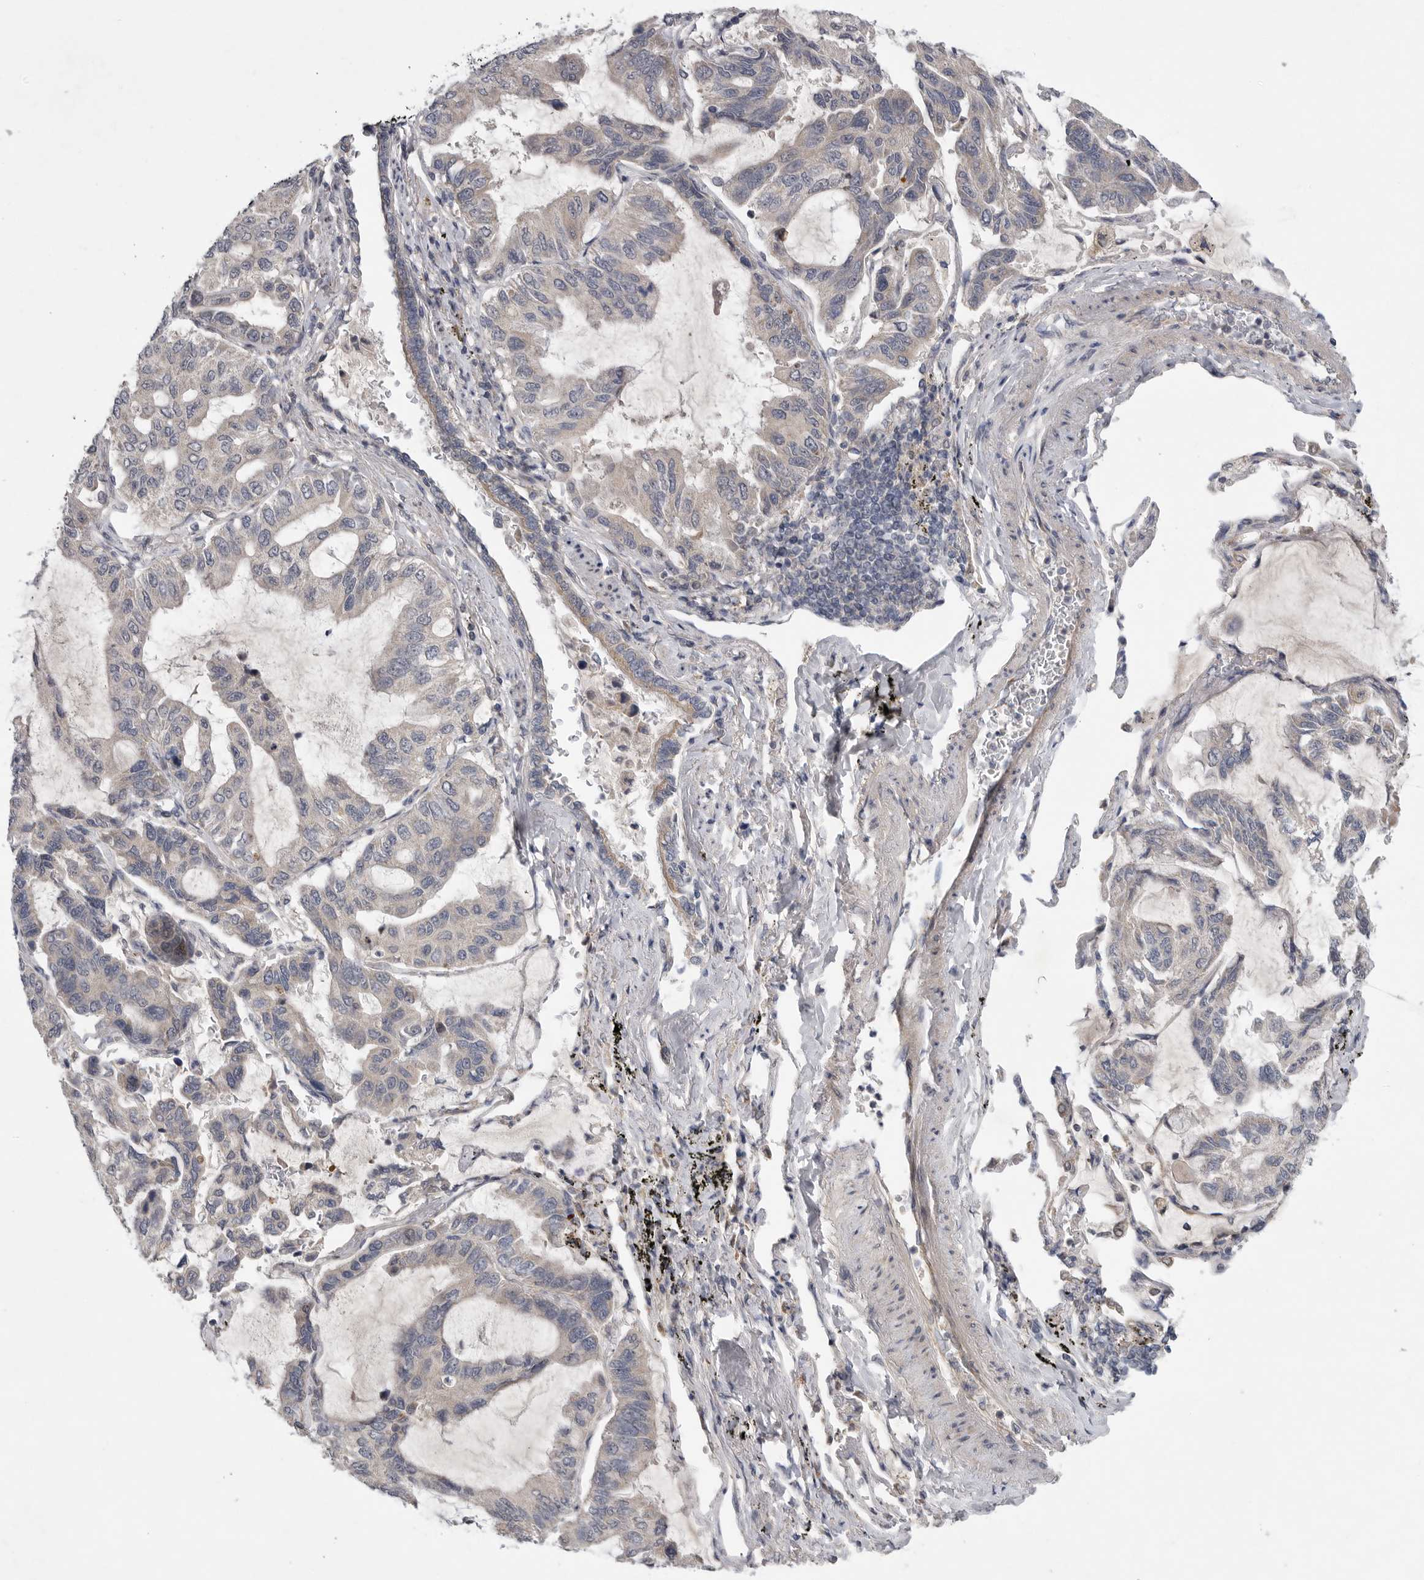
{"staining": {"intensity": "weak", "quantity": "<25%", "location": "cytoplasmic/membranous"}, "tissue": "lung cancer", "cell_type": "Tumor cells", "image_type": "cancer", "snomed": [{"axis": "morphology", "description": "Adenocarcinoma, NOS"}, {"axis": "topography", "description": "Lung"}], "caption": "Lung cancer (adenocarcinoma) was stained to show a protein in brown. There is no significant expression in tumor cells.", "gene": "FBXO43", "patient": {"sex": "male", "age": 64}}